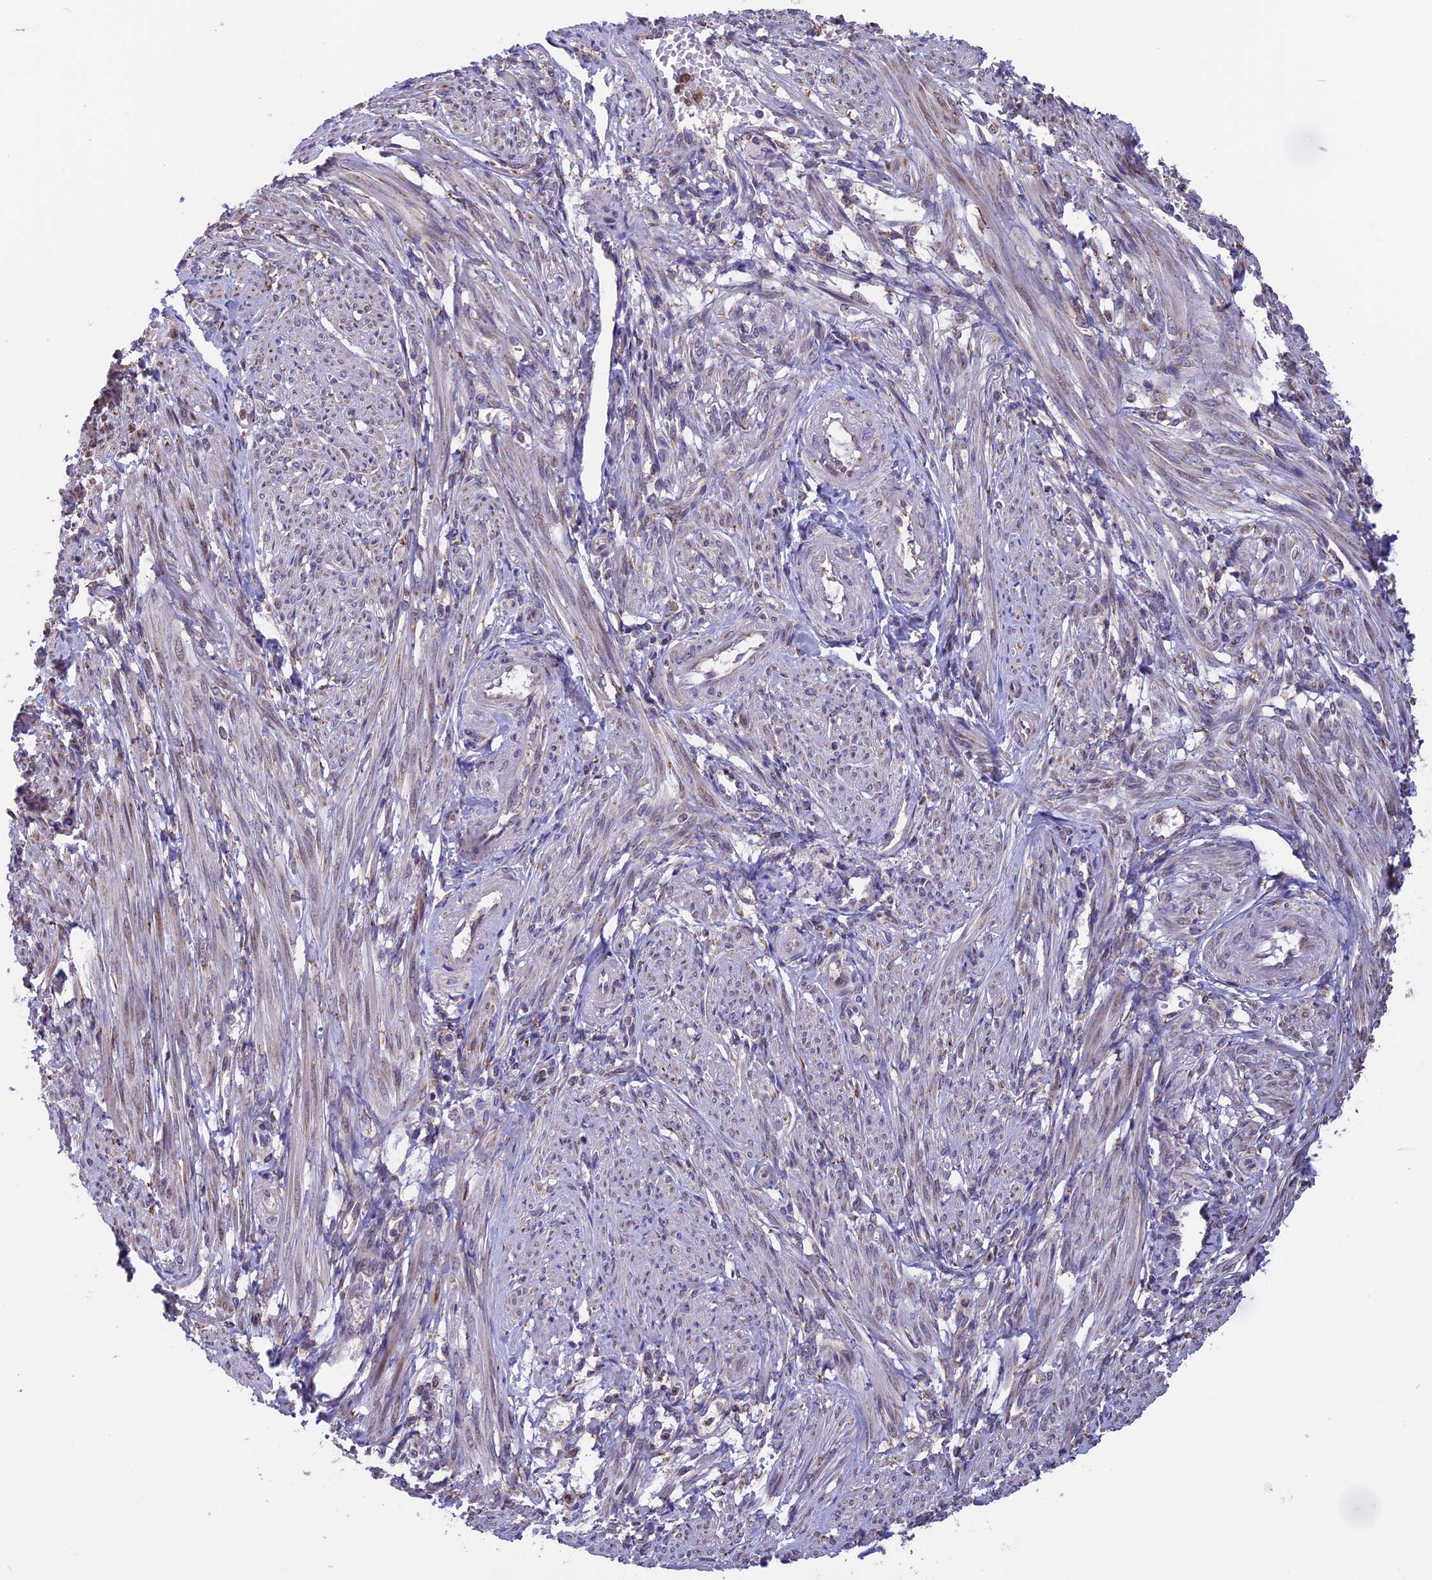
{"staining": {"intensity": "weak", "quantity": "<25%", "location": "cytoplasmic/membranous"}, "tissue": "smooth muscle", "cell_type": "Smooth muscle cells", "image_type": "normal", "snomed": [{"axis": "morphology", "description": "Normal tissue, NOS"}, {"axis": "topography", "description": "Smooth muscle"}], "caption": "Immunohistochemistry micrograph of normal smooth muscle: smooth muscle stained with DAB demonstrates no significant protein positivity in smooth muscle cells. (DAB (3,3'-diaminobenzidine) IHC, high magnification).", "gene": "DMRTA2", "patient": {"sex": "female", "age": 39}}